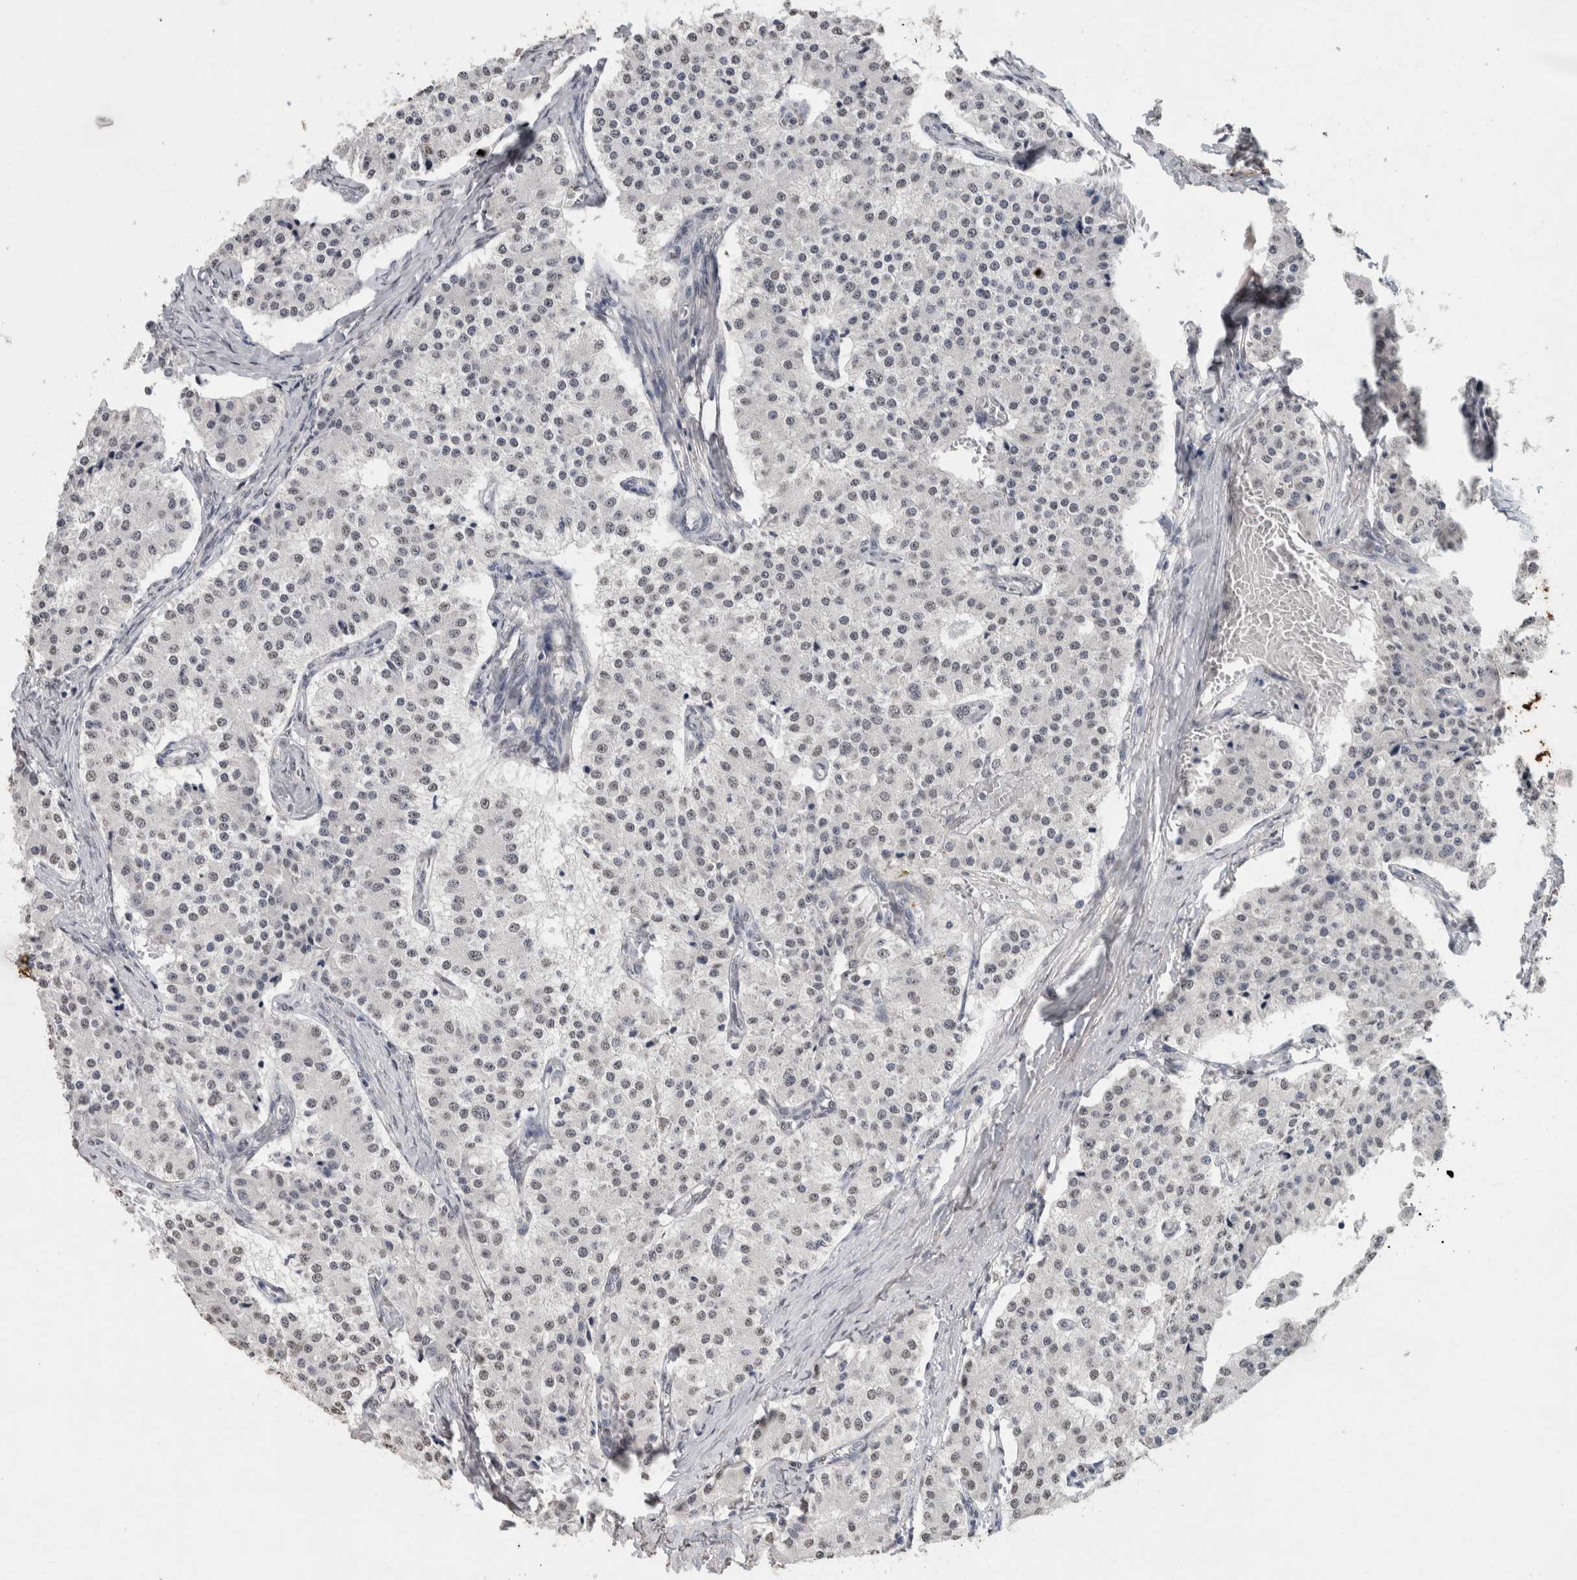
{"staining": {"intensity": "negative", "quantity": "none", "location": "none"}, "tissue": "carcinoid", "cell_type": "Tumor cells", "image_type": "cancer", "snomed": [{"axis": "morphology", "description": "Carcinoid, malignant, NOS"}, {"axis": "topography", "description": "Colon"}], "caption": "This is an IHC photomicrograph of carcinoid (malignant). There is no positivity in tumor cells.", "gene": "LTBP1", "patient": {"sex": "female", "age": 52}}